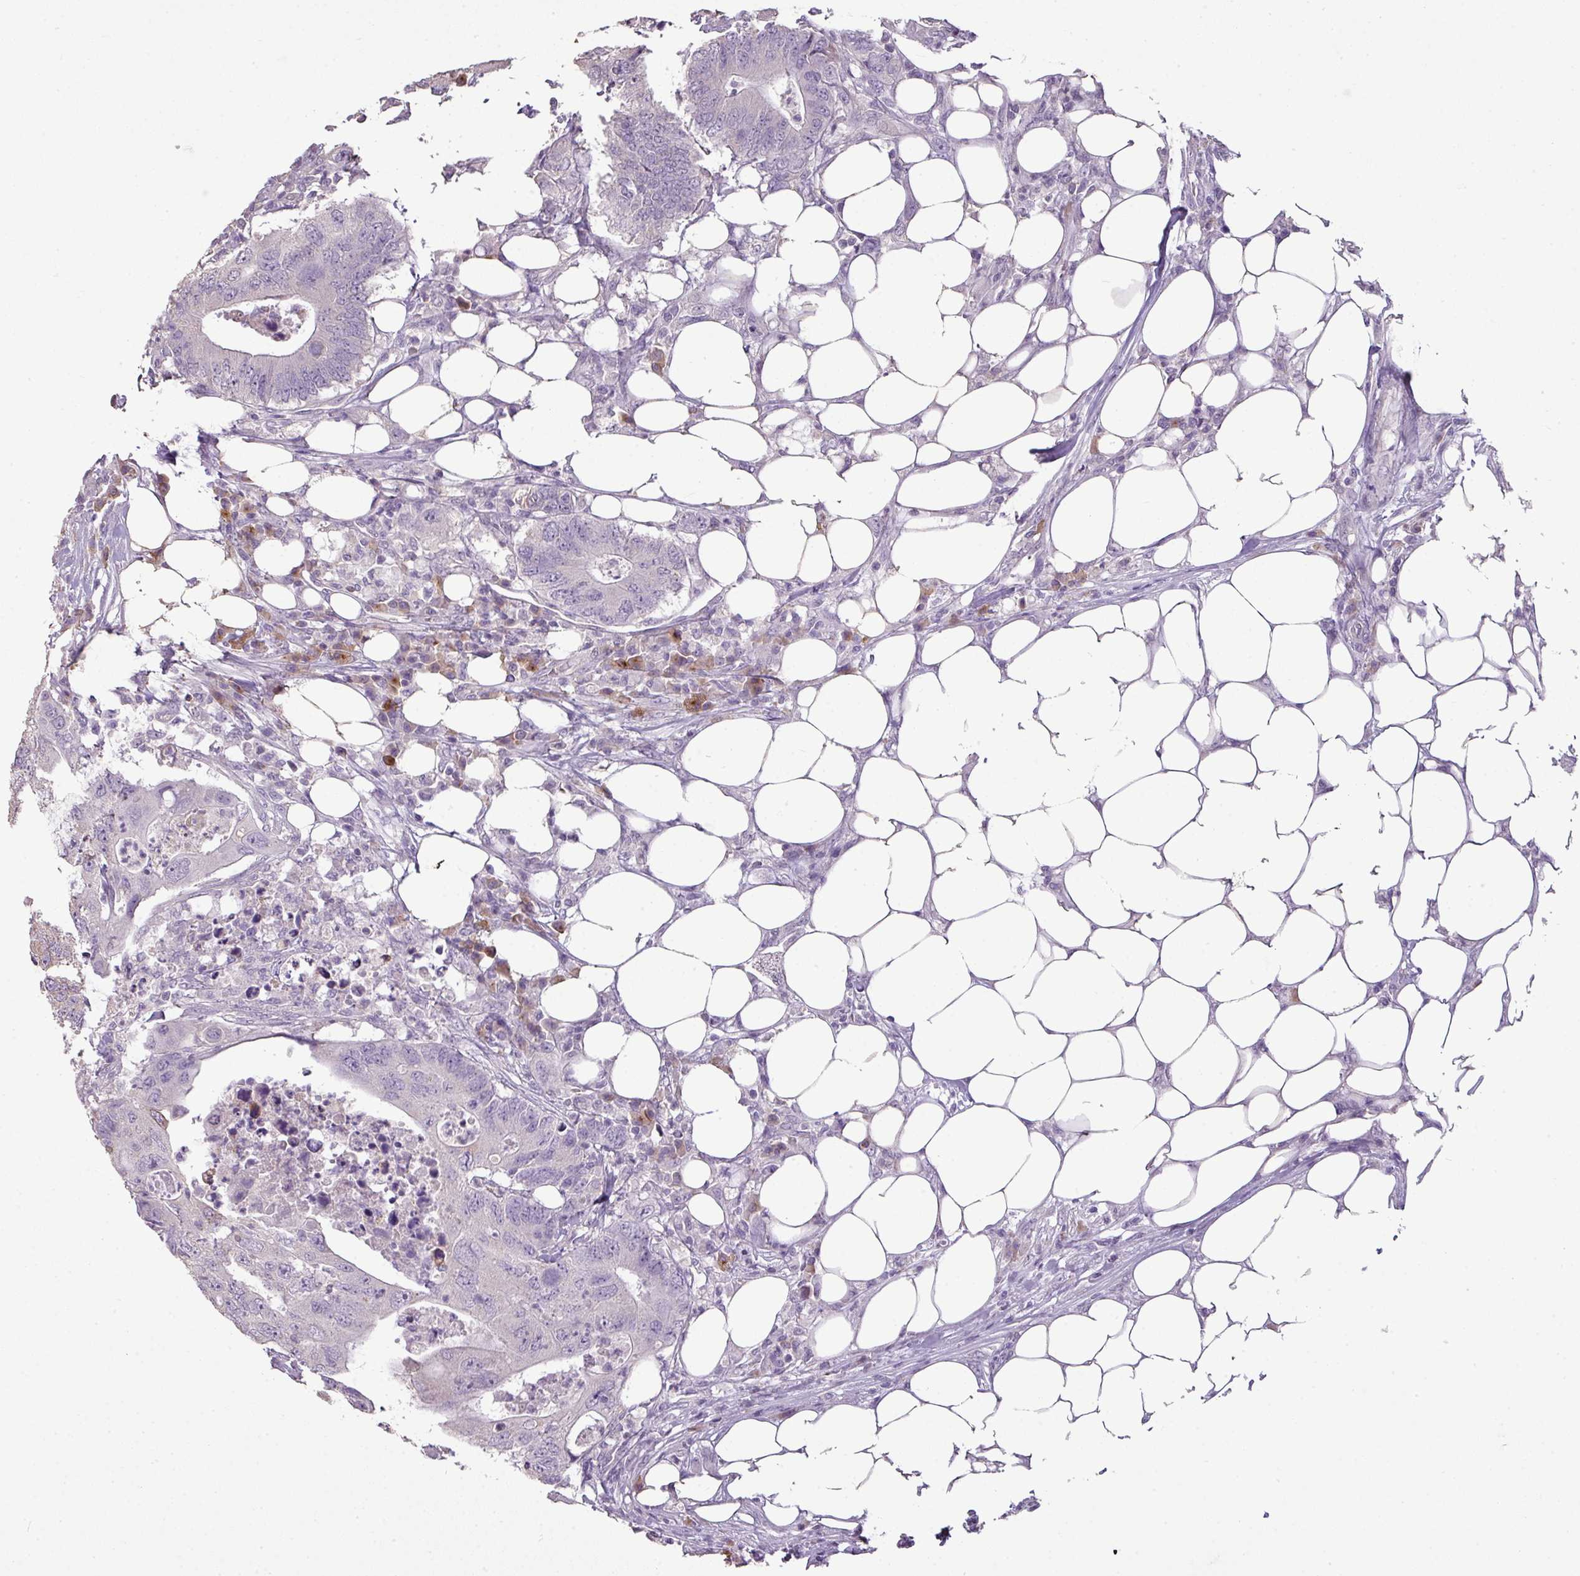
{"staining": {"intensity": "negative", "quantity": "none", "location": "none"}, "tissue": "colorectal cancer", "cell_type": "Tumor cells", "image_type": "cancer", "snomed": [{"axis": "morphology", "description": "Adenocarcinoma, NOS"}, {"axis": "topography", "description": "Colon"}], "caption": "Colorectal adenocarcinoma was stained to show a protein in brown. There is no significant positivity in tumor cells. The staining was performed using DAB (3,3'-diaminobenzidine) to visualize the protein expression in brown, while the nuclei were stained in blue with hematoxylin (Magnification: 20x).", "gene": "LY9", "patient": {"sex": "male", "age": 71}}